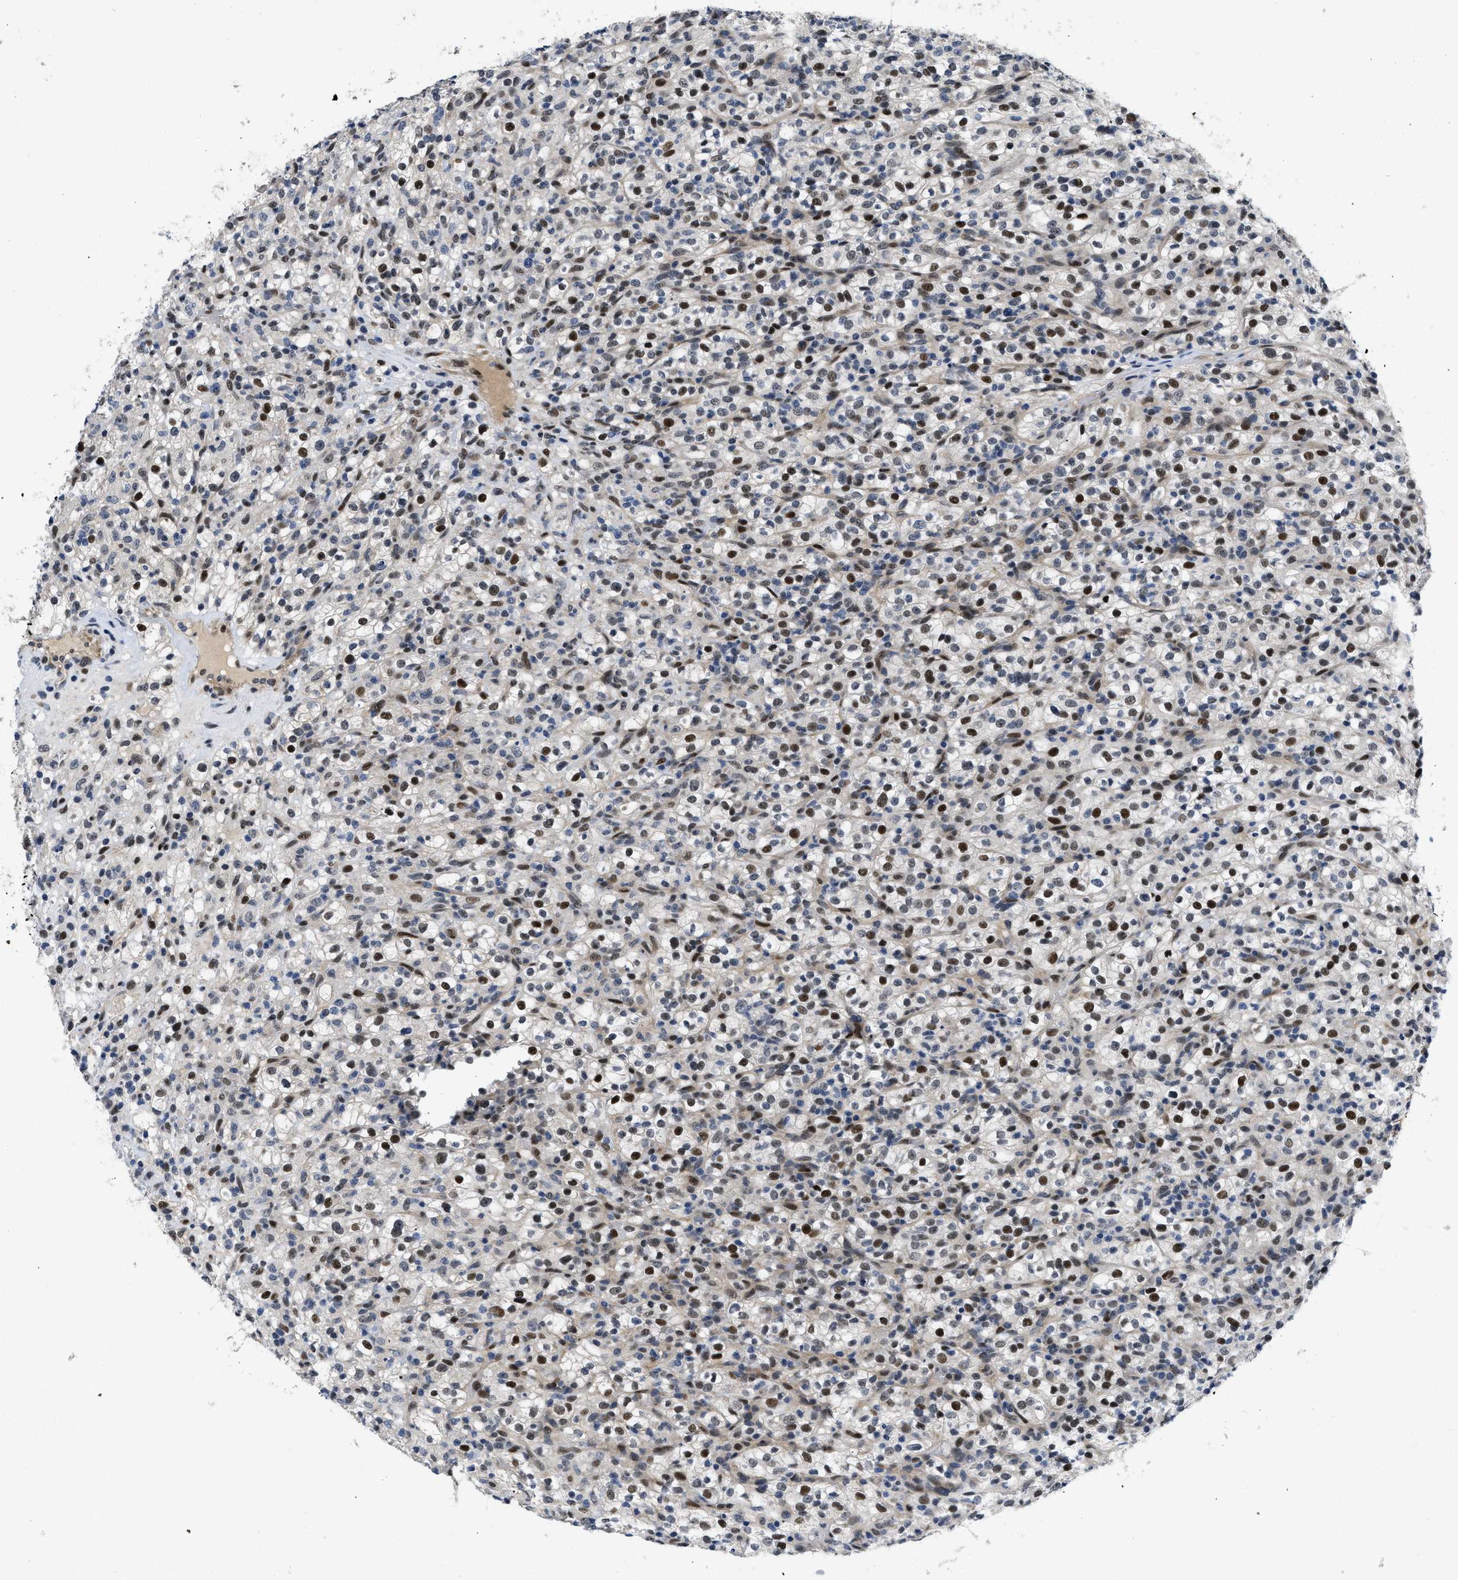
{"staining": {"intensity": "strong", "quantity": ">75%", "location": "nuclear"}, "tissue": "renal cancer", "cell_type": "Tumor cells", "image_type": "cancer", "snomed": [{"axis": "morphology", "description": "Normal tissue, NOS"}, {"axis": "morphology", "description": "Adenocarcinoma, NOS"}, {"axis": "topography", "description": "Kidney"}], "caption": "Protein staining exhibits strong nuclear expression in about >75% of tumor cells in renal adenocarcinoma.", "gene": "VIP", "patient": {"sex": "female", "age": 72}}